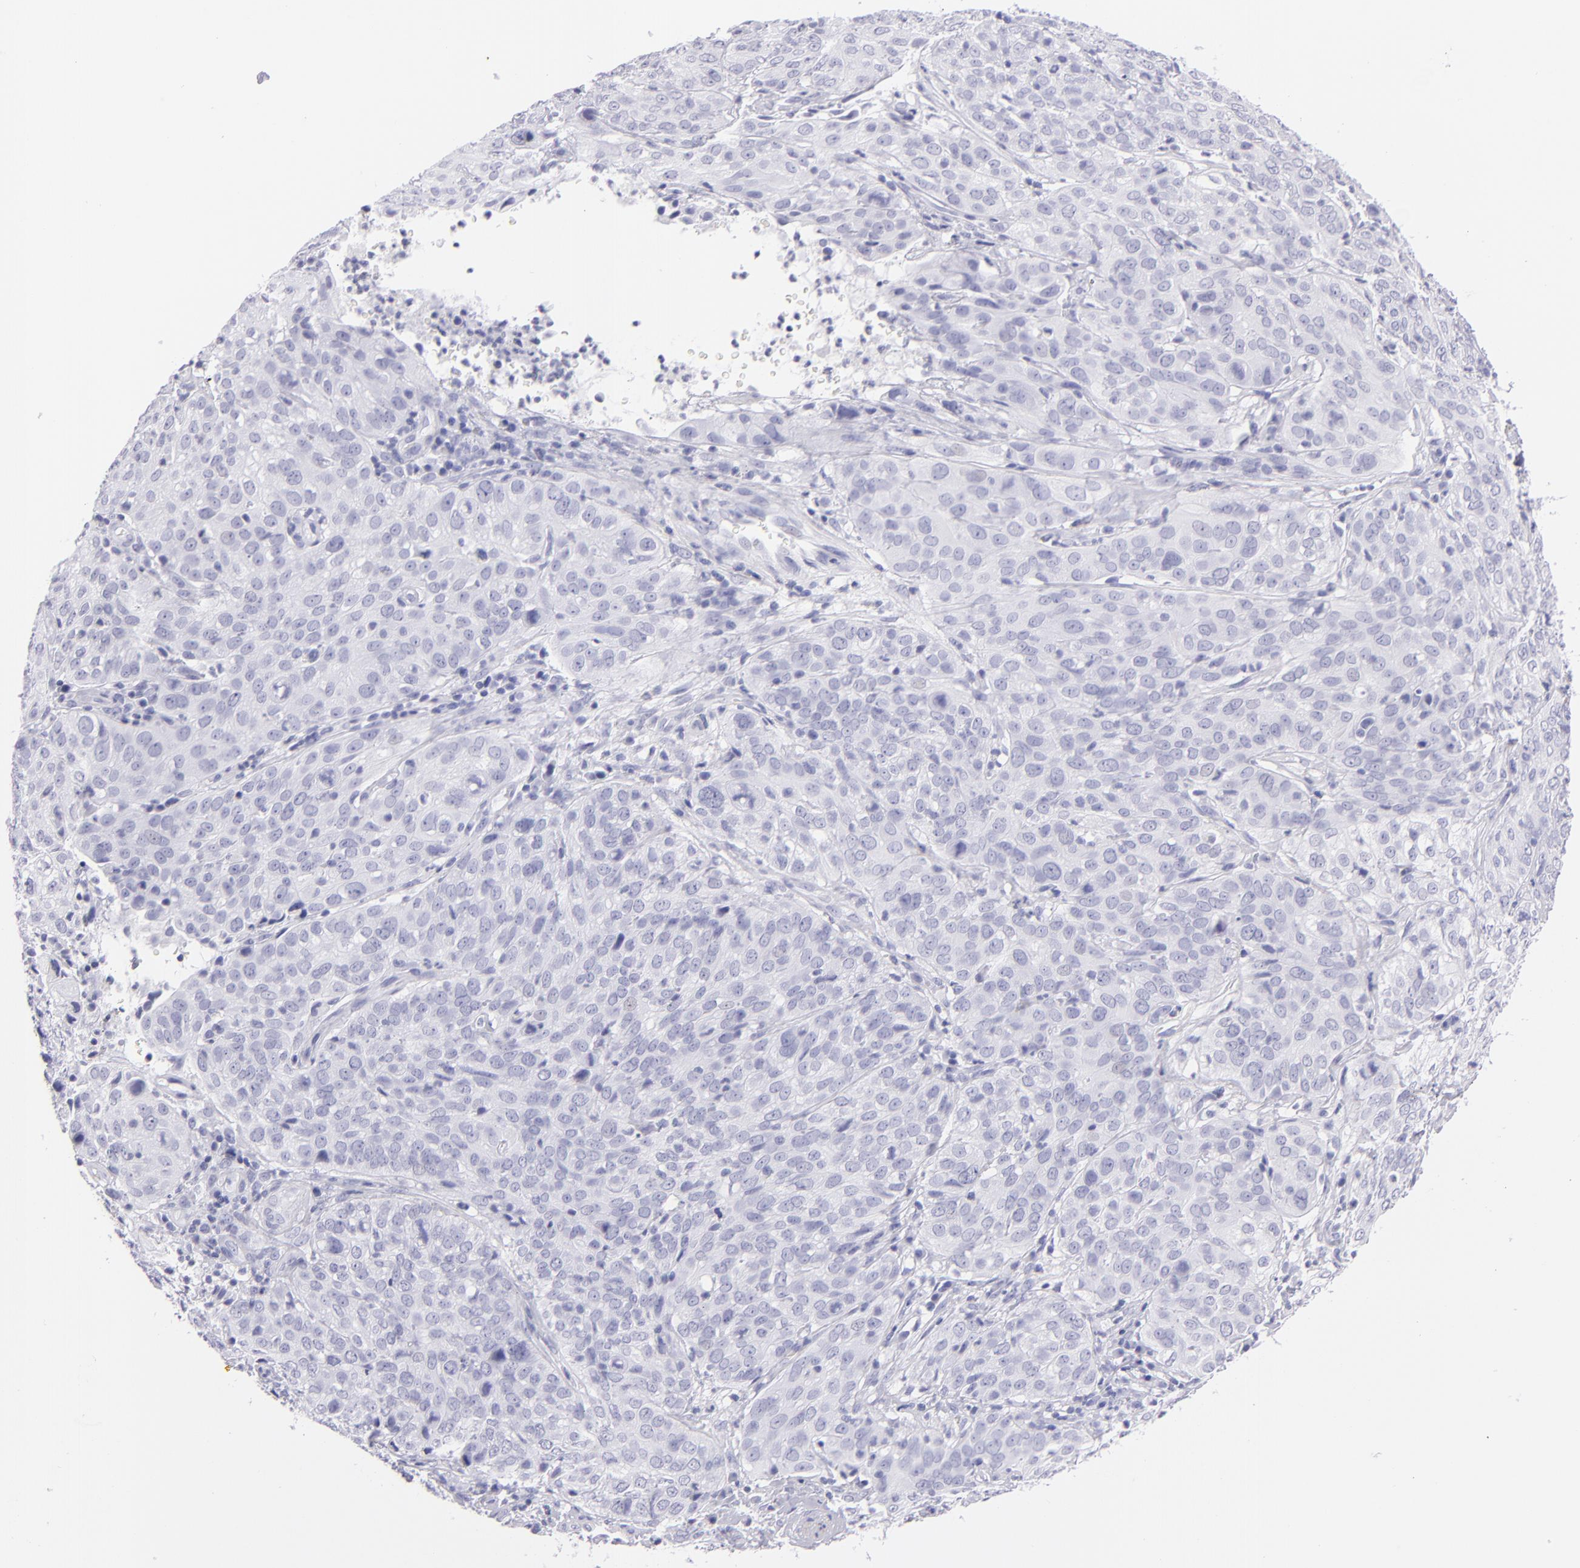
{"staining": {"intensity": "negative", "quantity": "none", "location": "none"}, "tissue": "cervical cancer", "cell_type": "Tumor cells", "image_type": "cancer", "snomed": [{"axis": "morphology", "description": "Squamous cell carcinoma, NOS"}, {"axis": "topography", "description": "Cervix"}], "caption": "An immunohistochemistry (IHC) histopathology image of cervical cancer (squamous cell carcinoma) is shown. There is no staining in tumor cells of cervical cancer (squamous cell carcinoma).", "gene": "PRPH", "patient": {"sex": "female", "age": 38}}